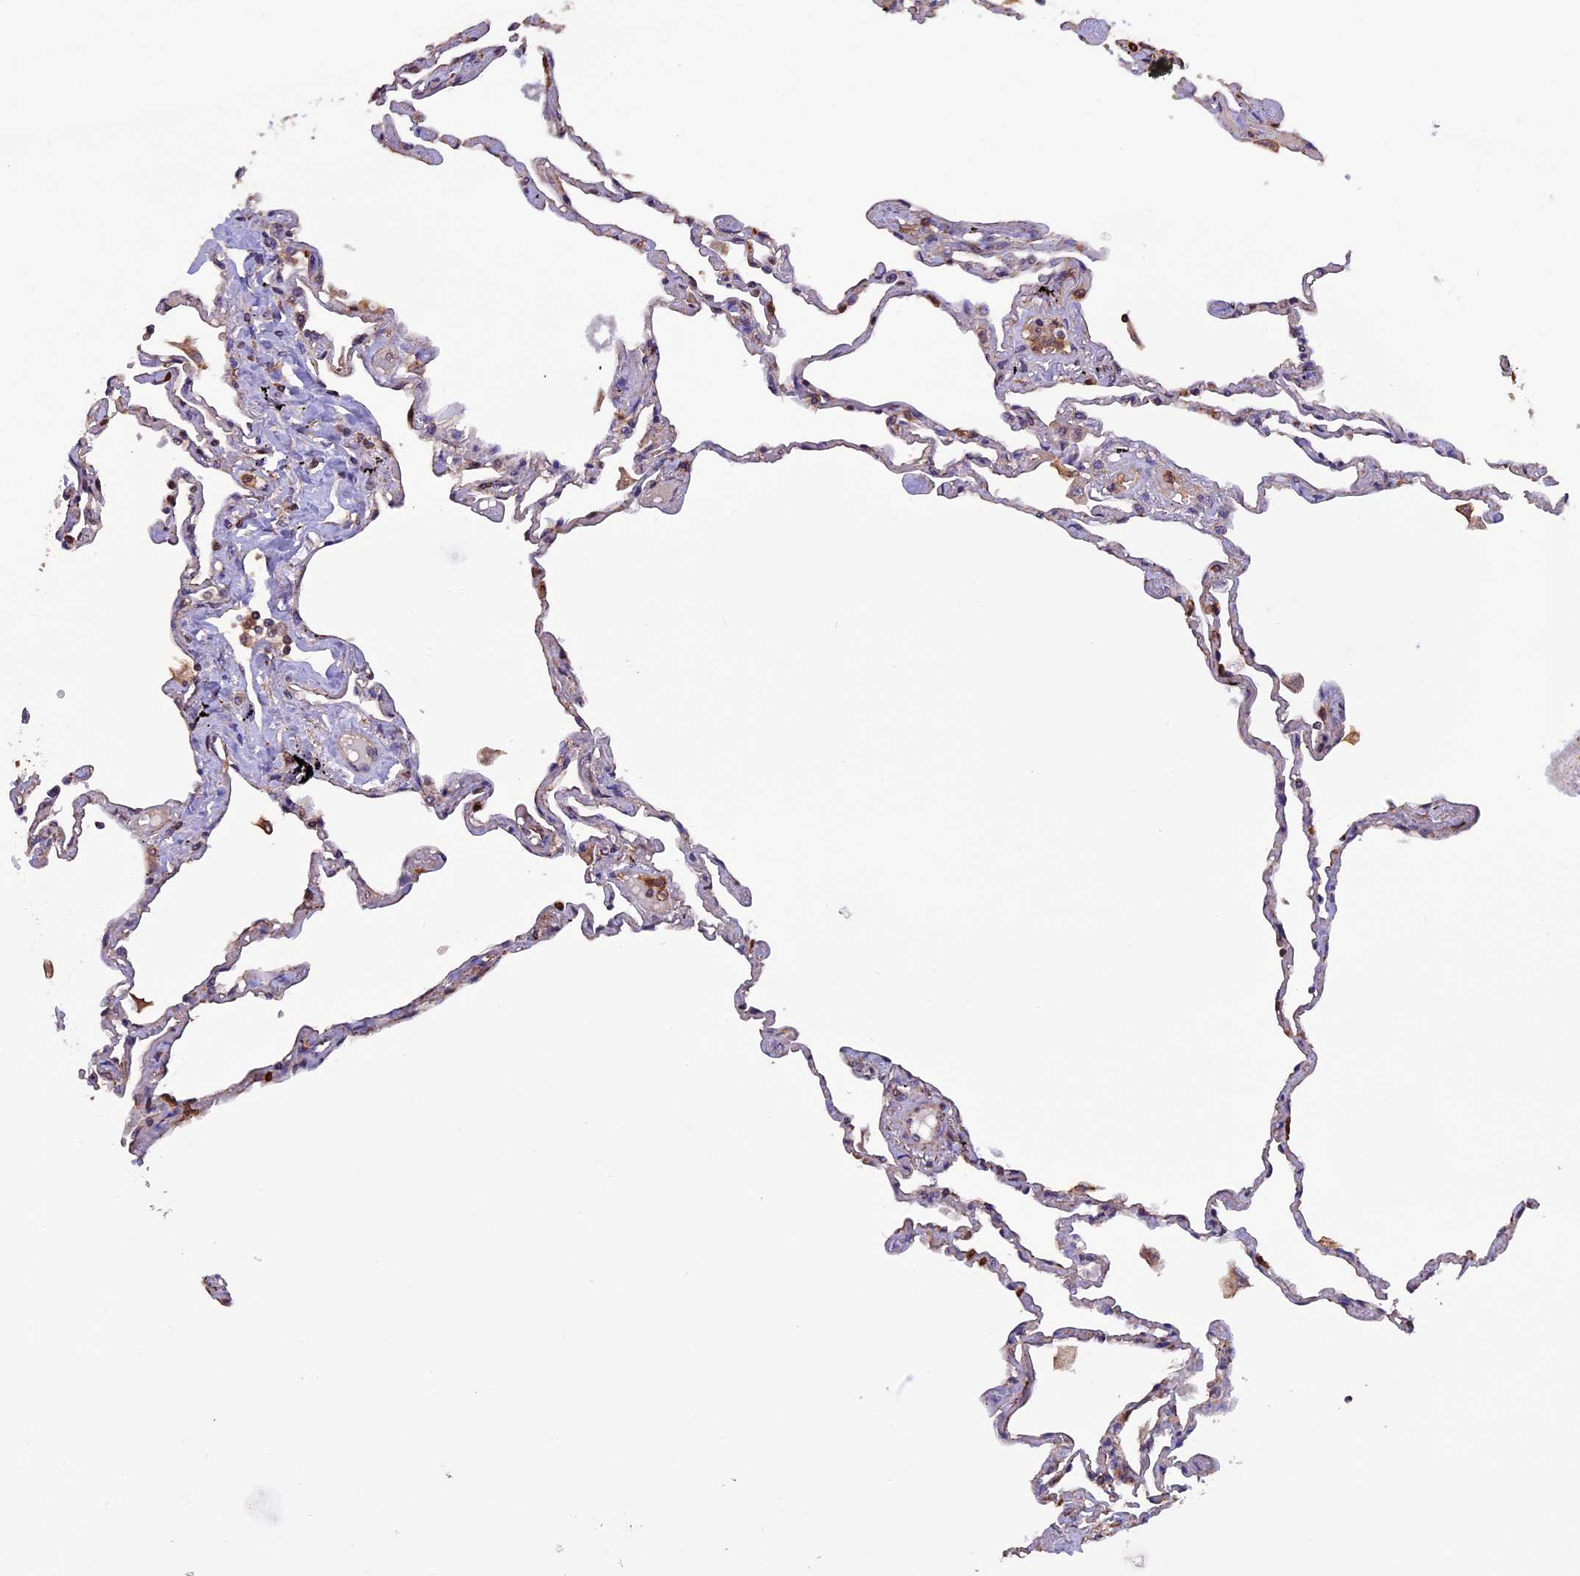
{"staining": {"intensity": "weak", "quantity": "25%-75%", "location": "cytoplasmic/membranous"}, "tissue": "lung", "cell_type": "Alveolar cells", "image_type": "normal", "snomed": [{"axis": "morphology", "description": "Normal tissue, NOS"}, {"axis": "topography", "description": "Lung"}], "caption": "Immunohistochemistry image of unremarkable lung: lung stained using IHC shows low levels of weak protein expression localized specifically in the cytoplasmic/membranous of alveolar cells, appearing as a cytoplasmic/membranous brown color.", "gene": "PKD2L2", "patient": {"sex": "female", "age": 67}}